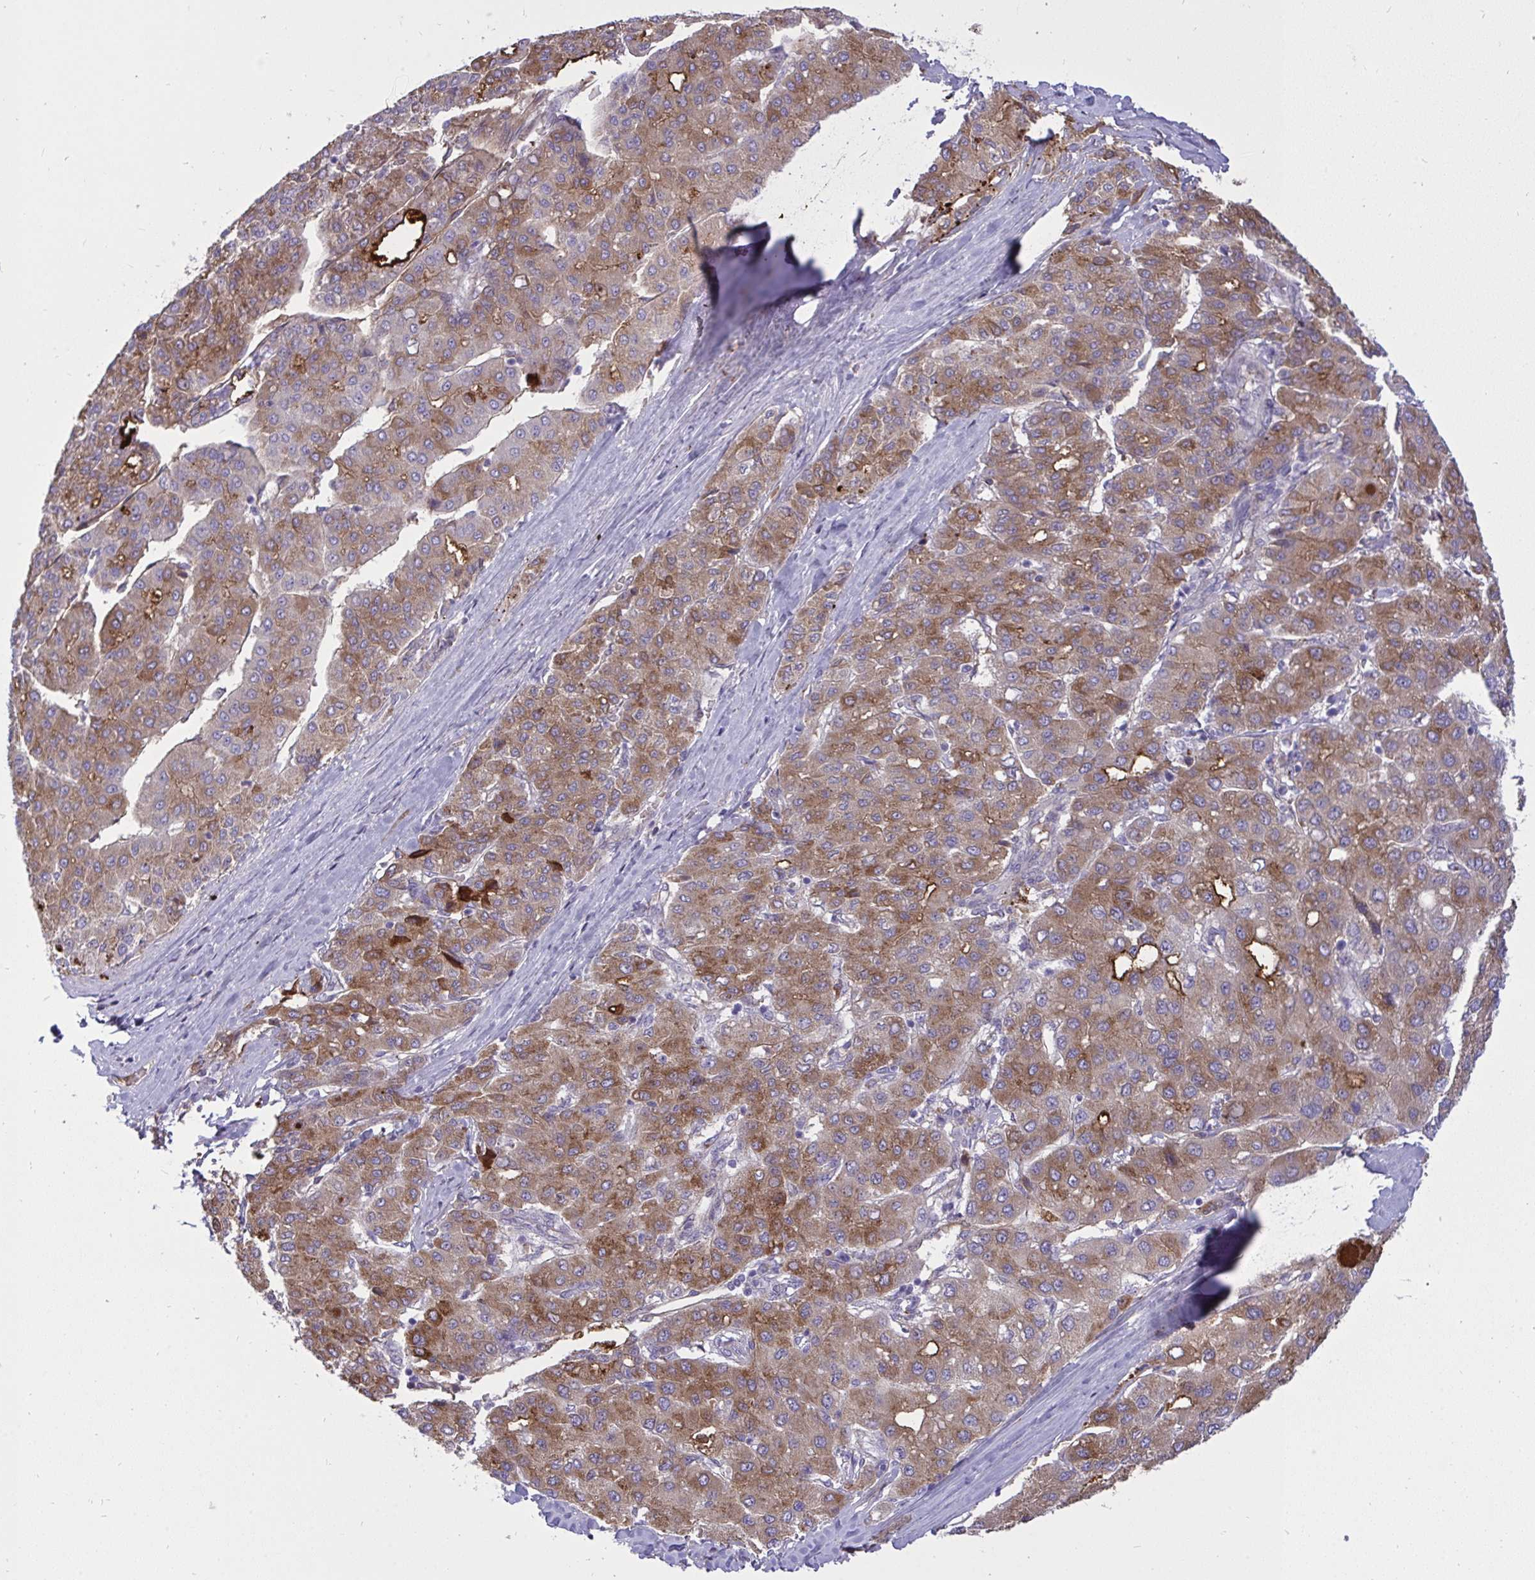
{"staining": {"intensity": "strong", "quantity": ">75%", "location": "cytoplasmic/membranous"}, "tissue": "liver cancer", "cell_type": "Tumor cells", "image_type": "cancer", "snomed": [{"axis": "morphology", "description": "Carcinoma, Hepatocellular, NOS"}, {"axis": "topography", "description": "Liver"}], "caption": "IHC photomicrograph of liver hepatocellular carcinoma stained for a protein (brown), which reveals high levels of strong cytoplasmic/membranous expression in approximately >75% of tumor cells.", "gene": "F2", "patient": {"sex": "male", "age": 65}}